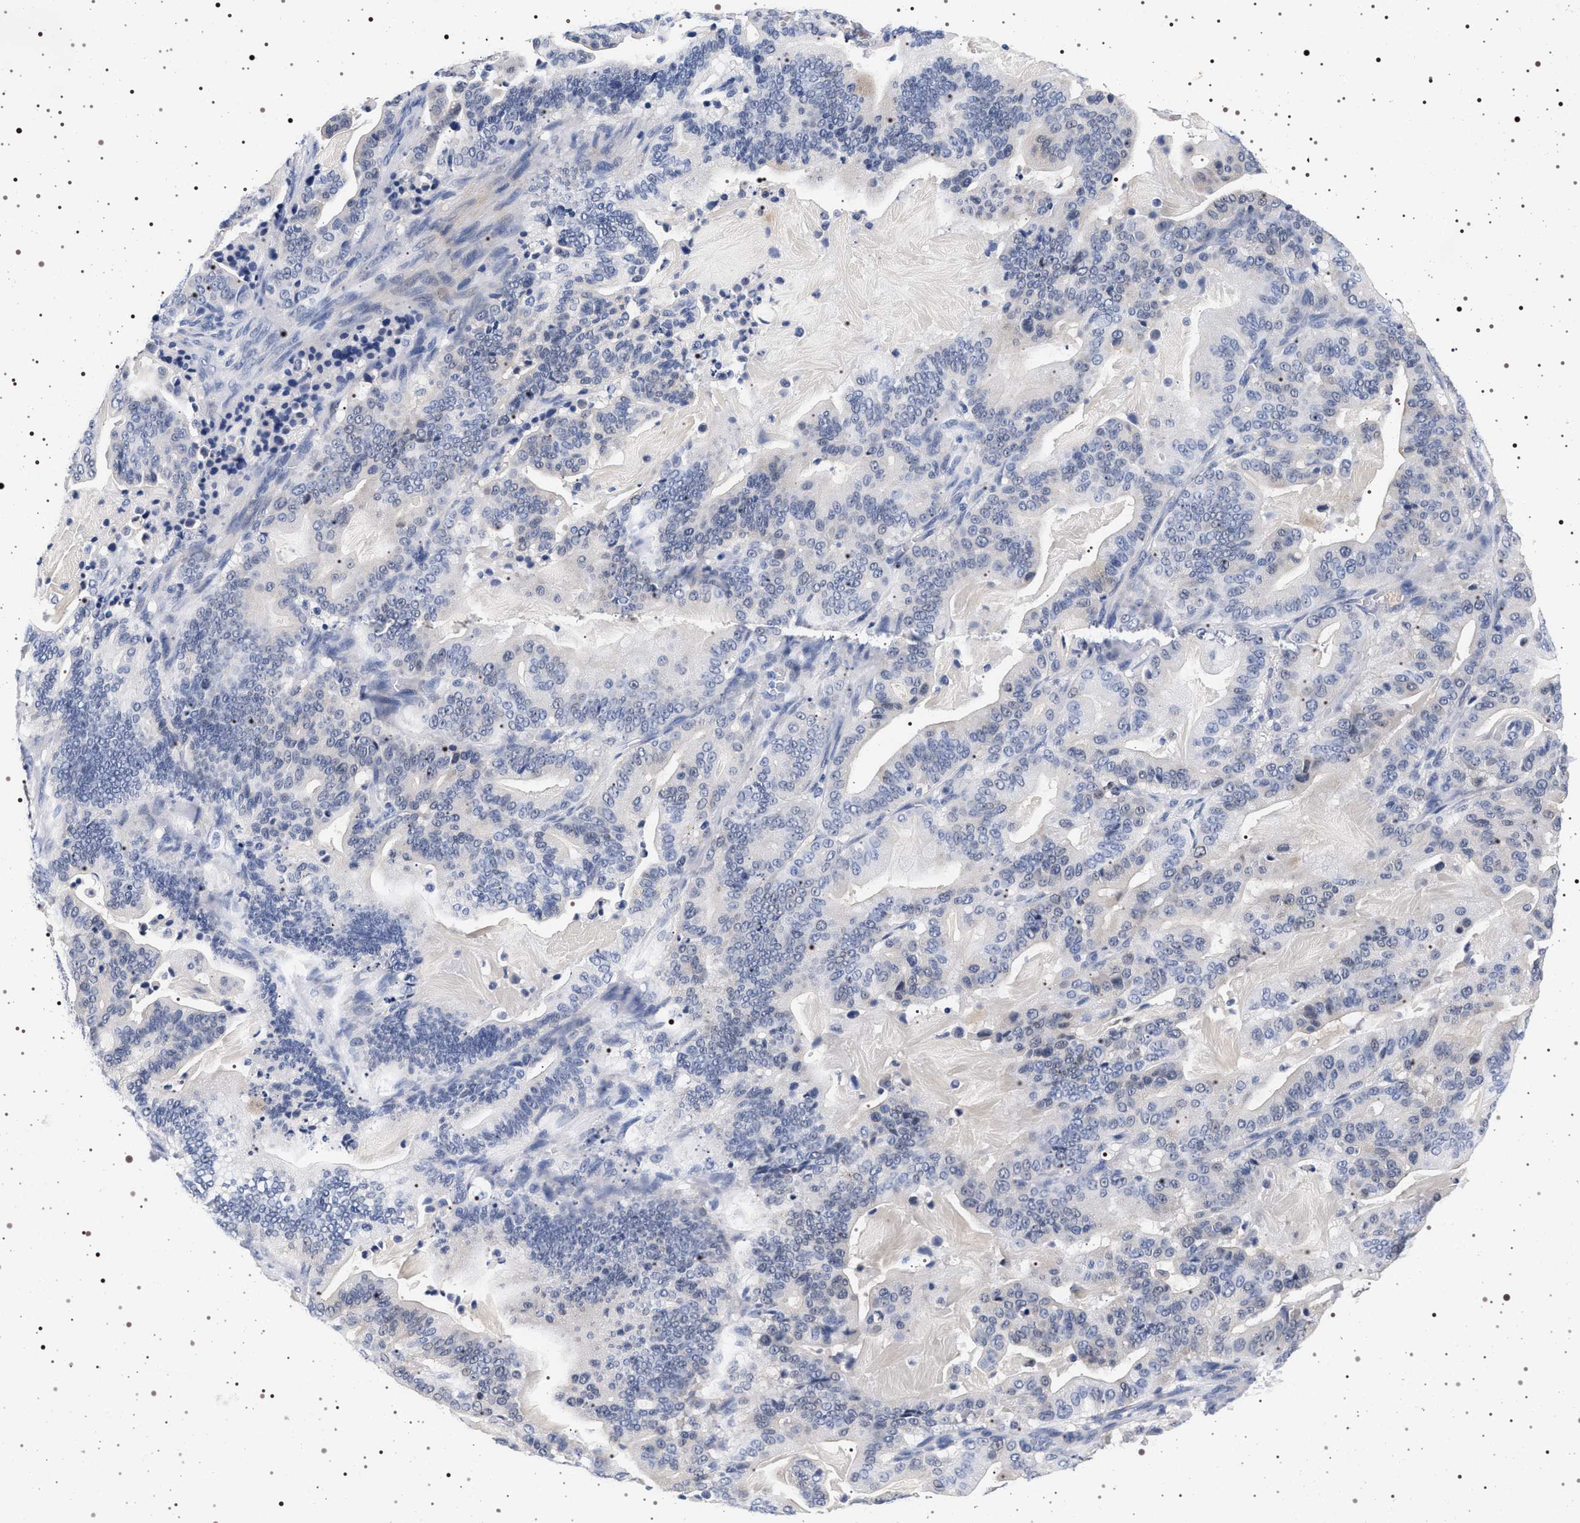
{"staining": {"intensity": "negative", "quantity": "none", "location": "none"}, "tissue": "pancreatic cancer", "cell_type": "Tumor cells", "image_type": "cancer", "snomed": [{"axis": "morphology", "description": "Adenocarcinoma, NOS"}, {"axis": "topography", "description": "Pancreas"}], "caption": "Image shows no protein staining in tumor cells of pancreatic cancer tissue. (DAB IHC with hematoxylin counter stain).", "gene": "MAPK10", "patient": {"sex": "male", "age": 63}}